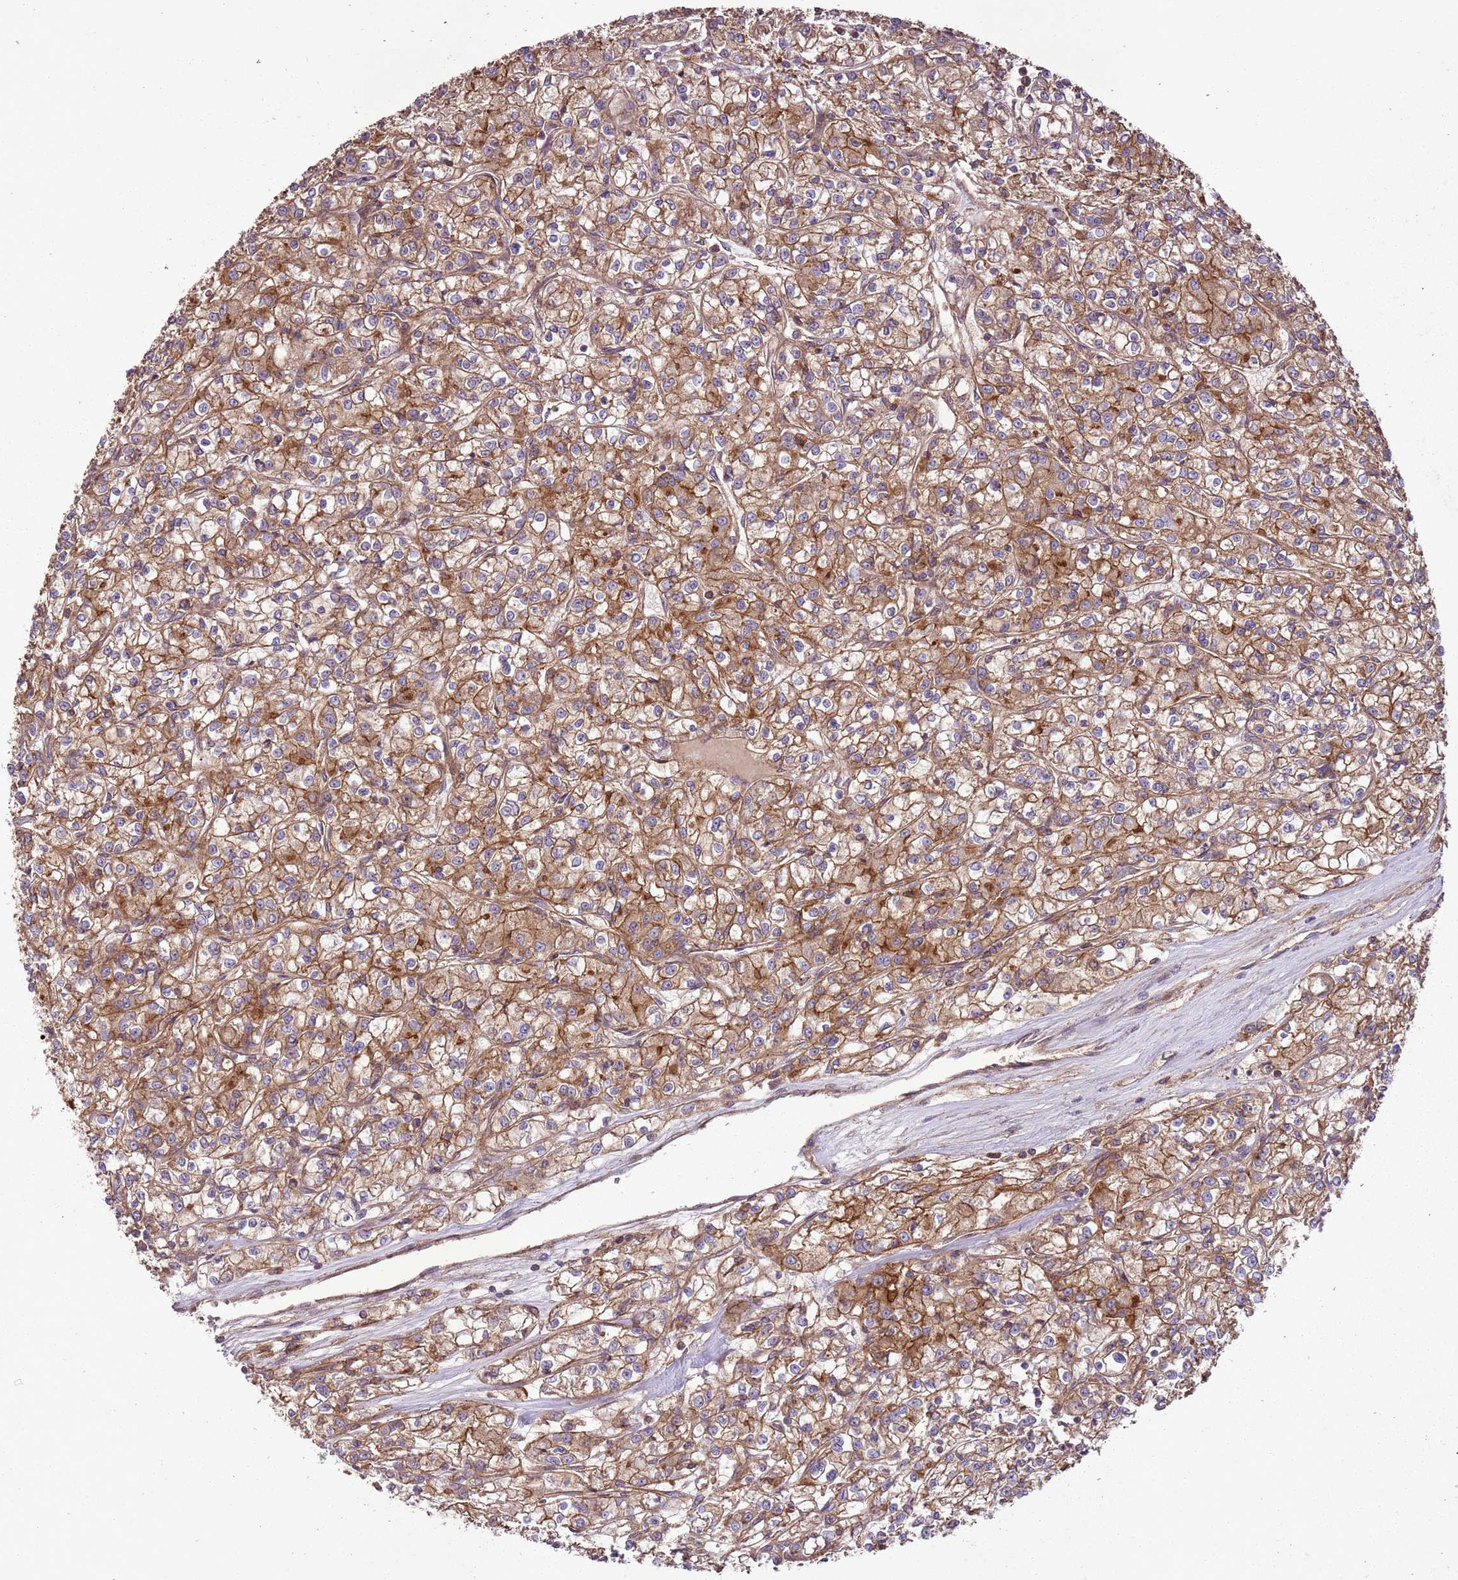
{"staining": {"intensity": "moderate", "quantity": ">75%", "location": "cytoplasmic/membranous"}, "tissue": "renal cancer", "cell_type": "Tumor cells", "image_type": "cancer", "snomed": [{"axis": "morphology", "description": "Adenocarcinoma, NOS"}, {"axis": "topography", "description": "Kidney"}], "caption": "Moderate cytoplasmic/membranous positivity for a protein is appreciated in about >75% of tumor cells of renal cancer using immunohistochemistry.", "gene": "ANKRD24", "patient": {"sex": "female", "age": 59}}